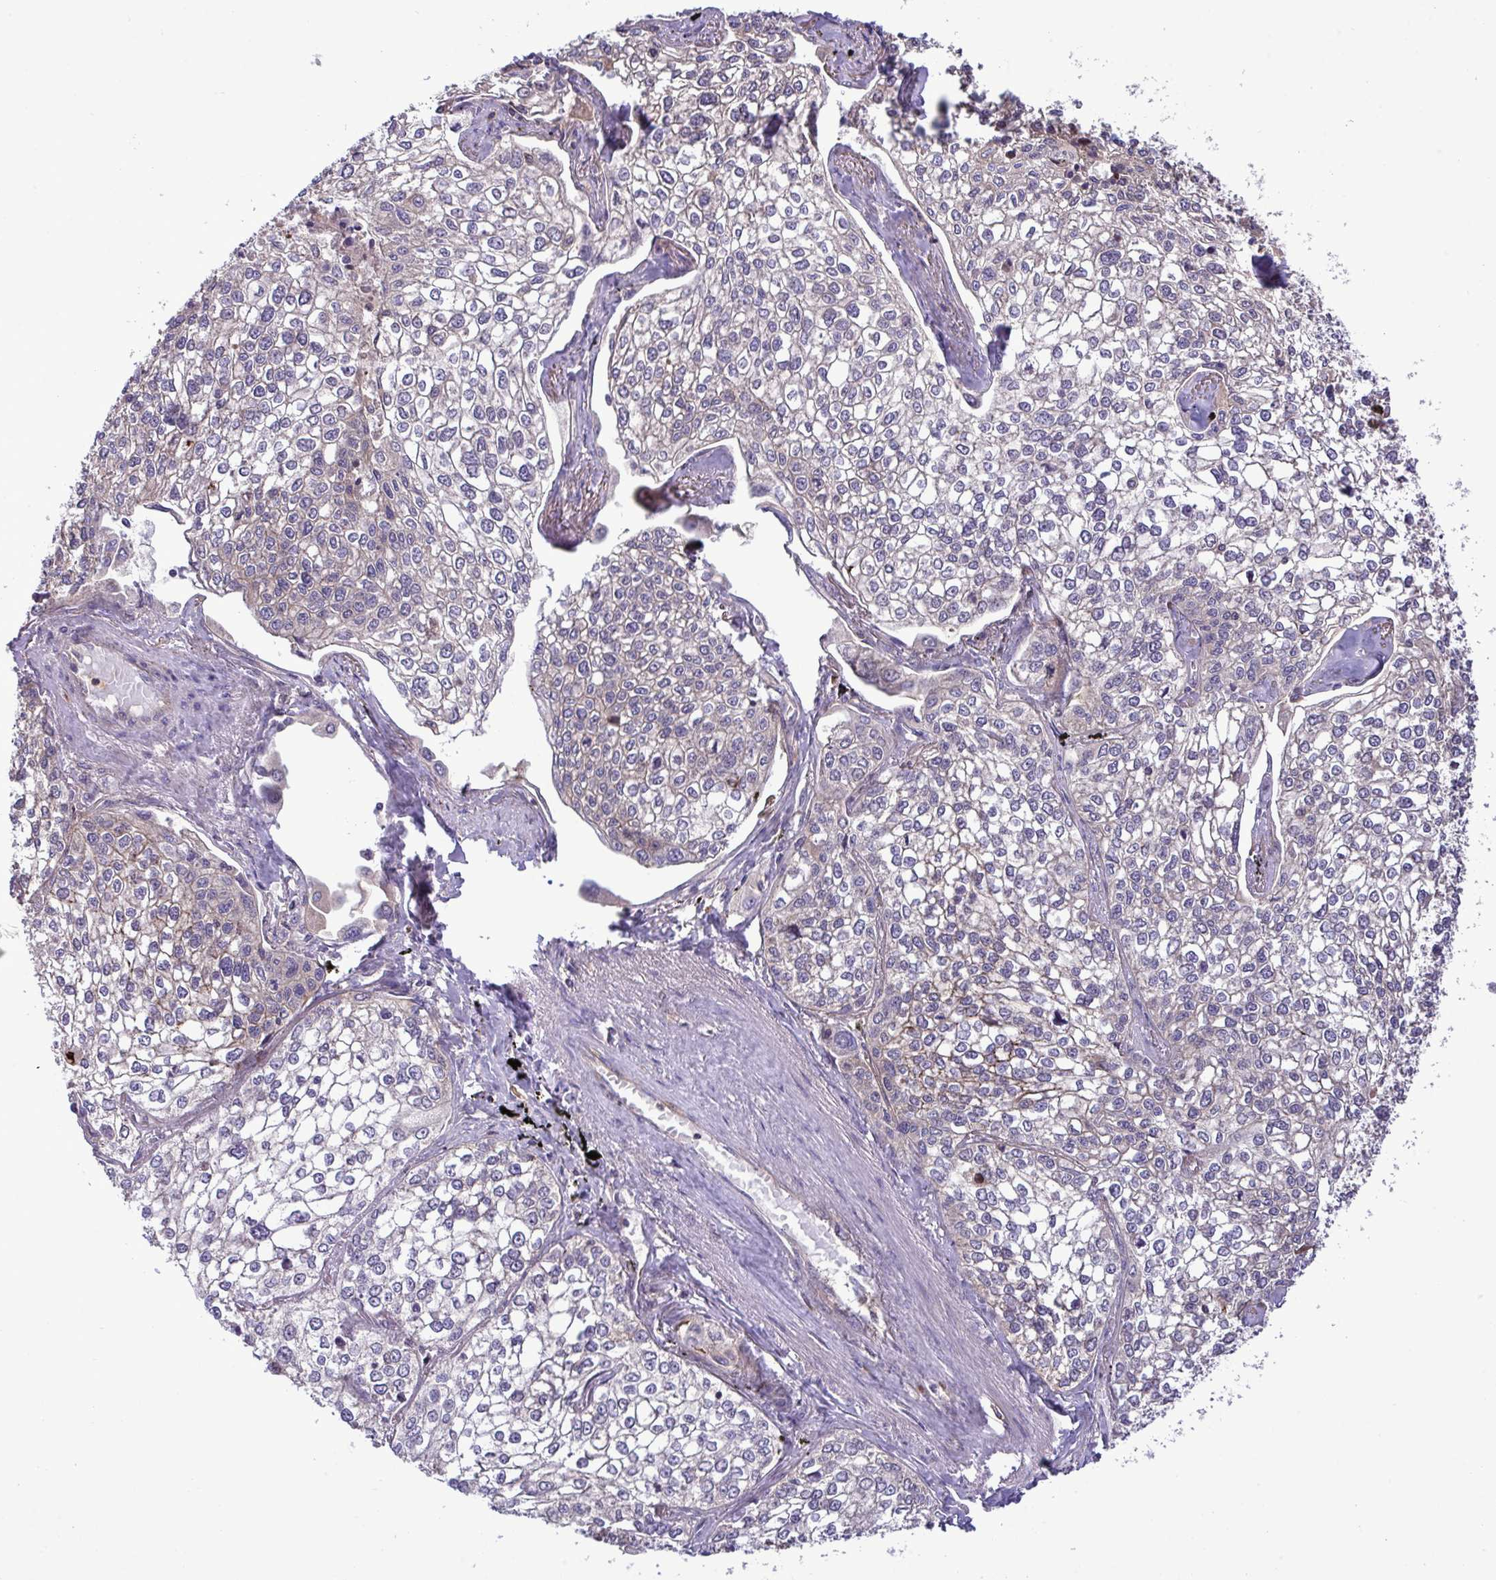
{"staining": {"intensity": "weak", "quantity": "<25%", "location": "cytoplasmic/membranous"}, "tissue": "lung cancer", "cell_type": "Tumor cells", "image_type": "cancer", "snomed": [{"axis": "morphology", "description": "Squamous cell carcinoma, NOS"}, {"axis": "topography", "description": "Lung"}], "caption": "A histopathology image of human squamous cell carcinoma (lung) is negative for staining in tumor cells.", "gene": "GRB14", "patient": {"sex": "male", "age": 74}}